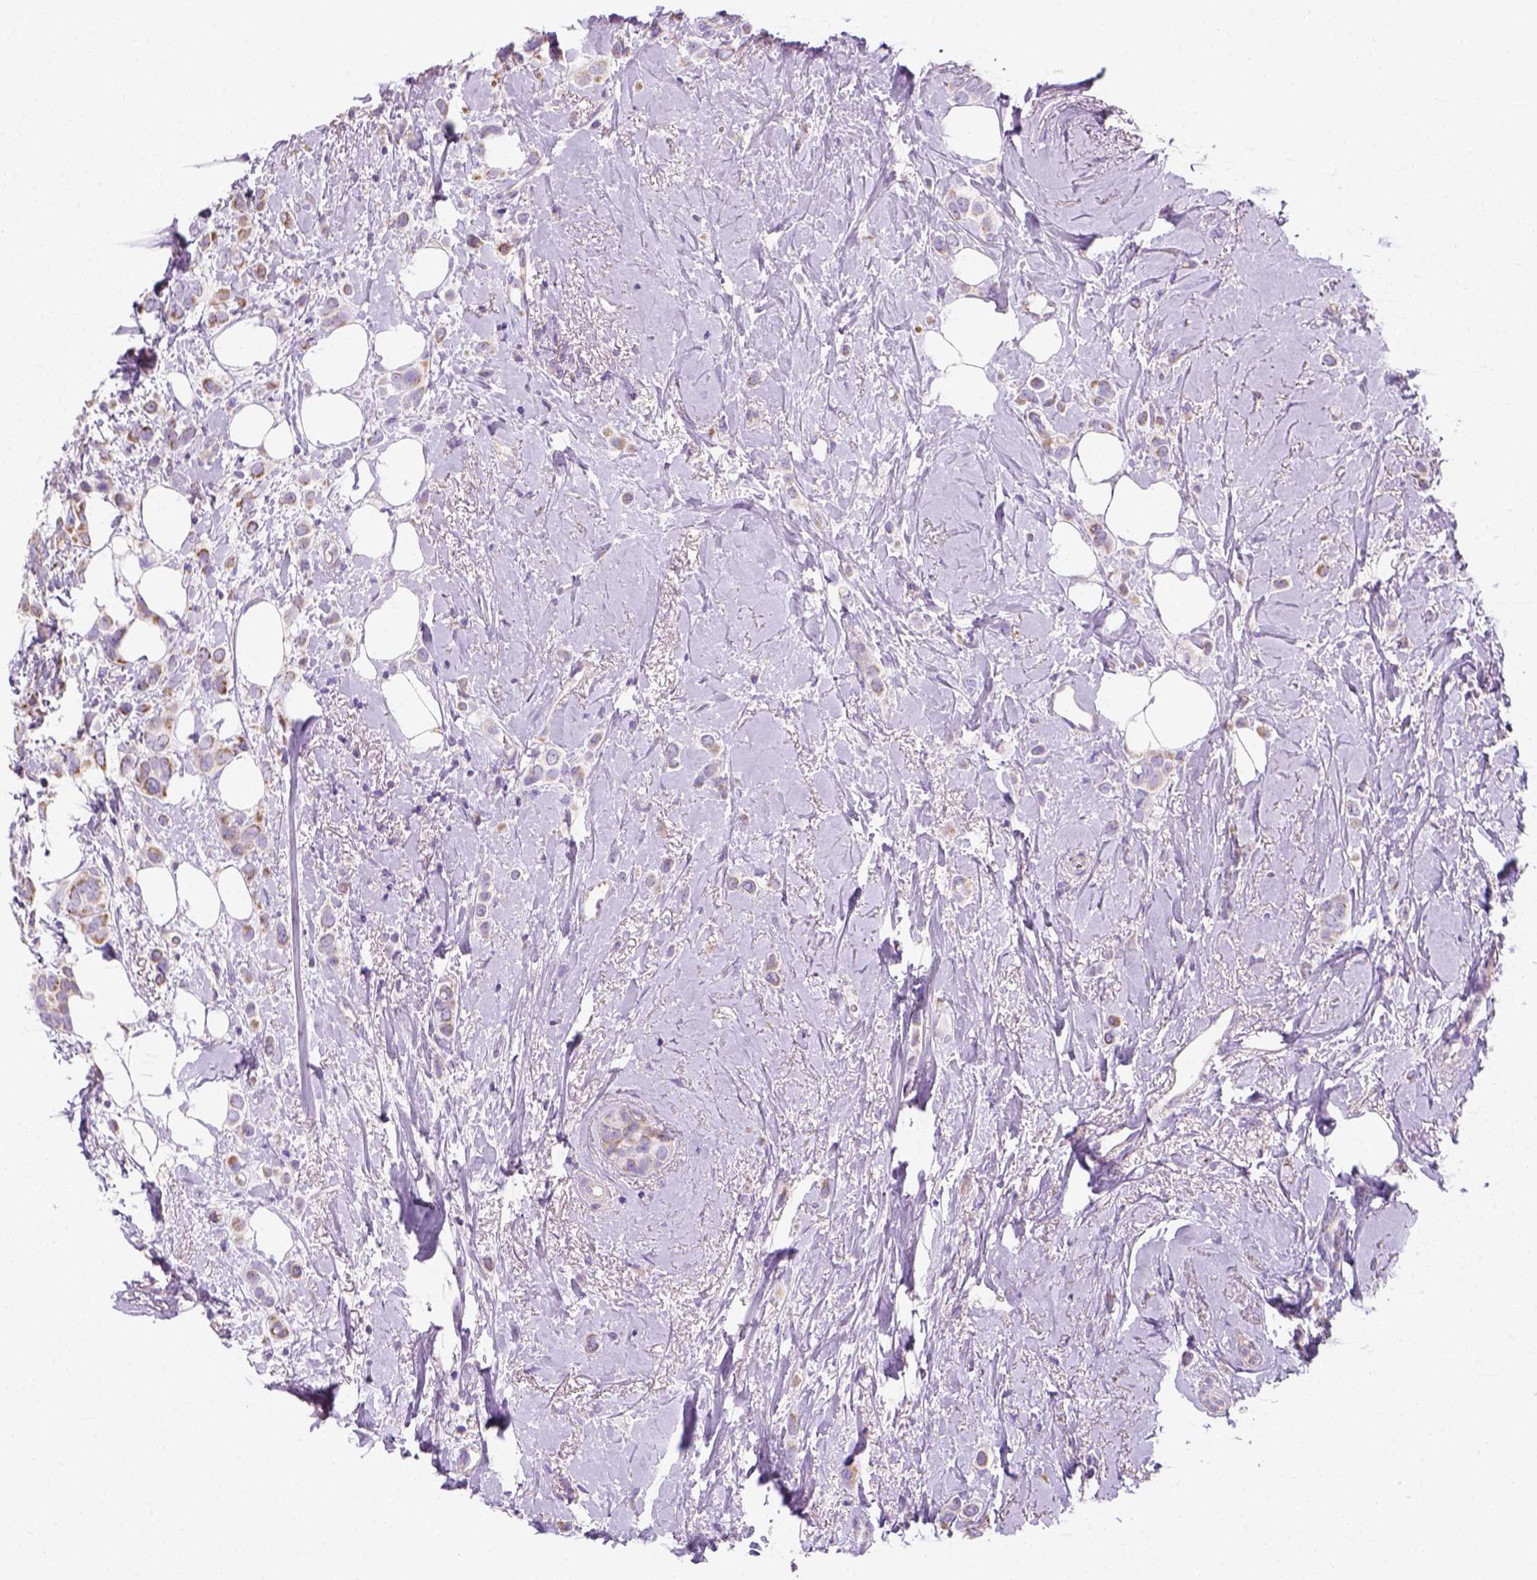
{"staining": {"intensity": "weak", "quantity": "25%-75%", "location": "cytoplasmic/membranous"}, "tissue": "breast cancer", "cell_type": "Tumor cells", "image_type": "cancer", "snomed": [{"axis": "morphology", "description": "Lobular carcinoma"}, {"axis": "topography", "description": "Breast"}], "caption": "High-power microscopy captured an IHC photomicrograph of breast cancer, revealing weak cytoplasmic/membranous expression in about 25%-75% of tumor cells.", "gene": "CES2", "patient": {"sex": "female", "age": 66}}